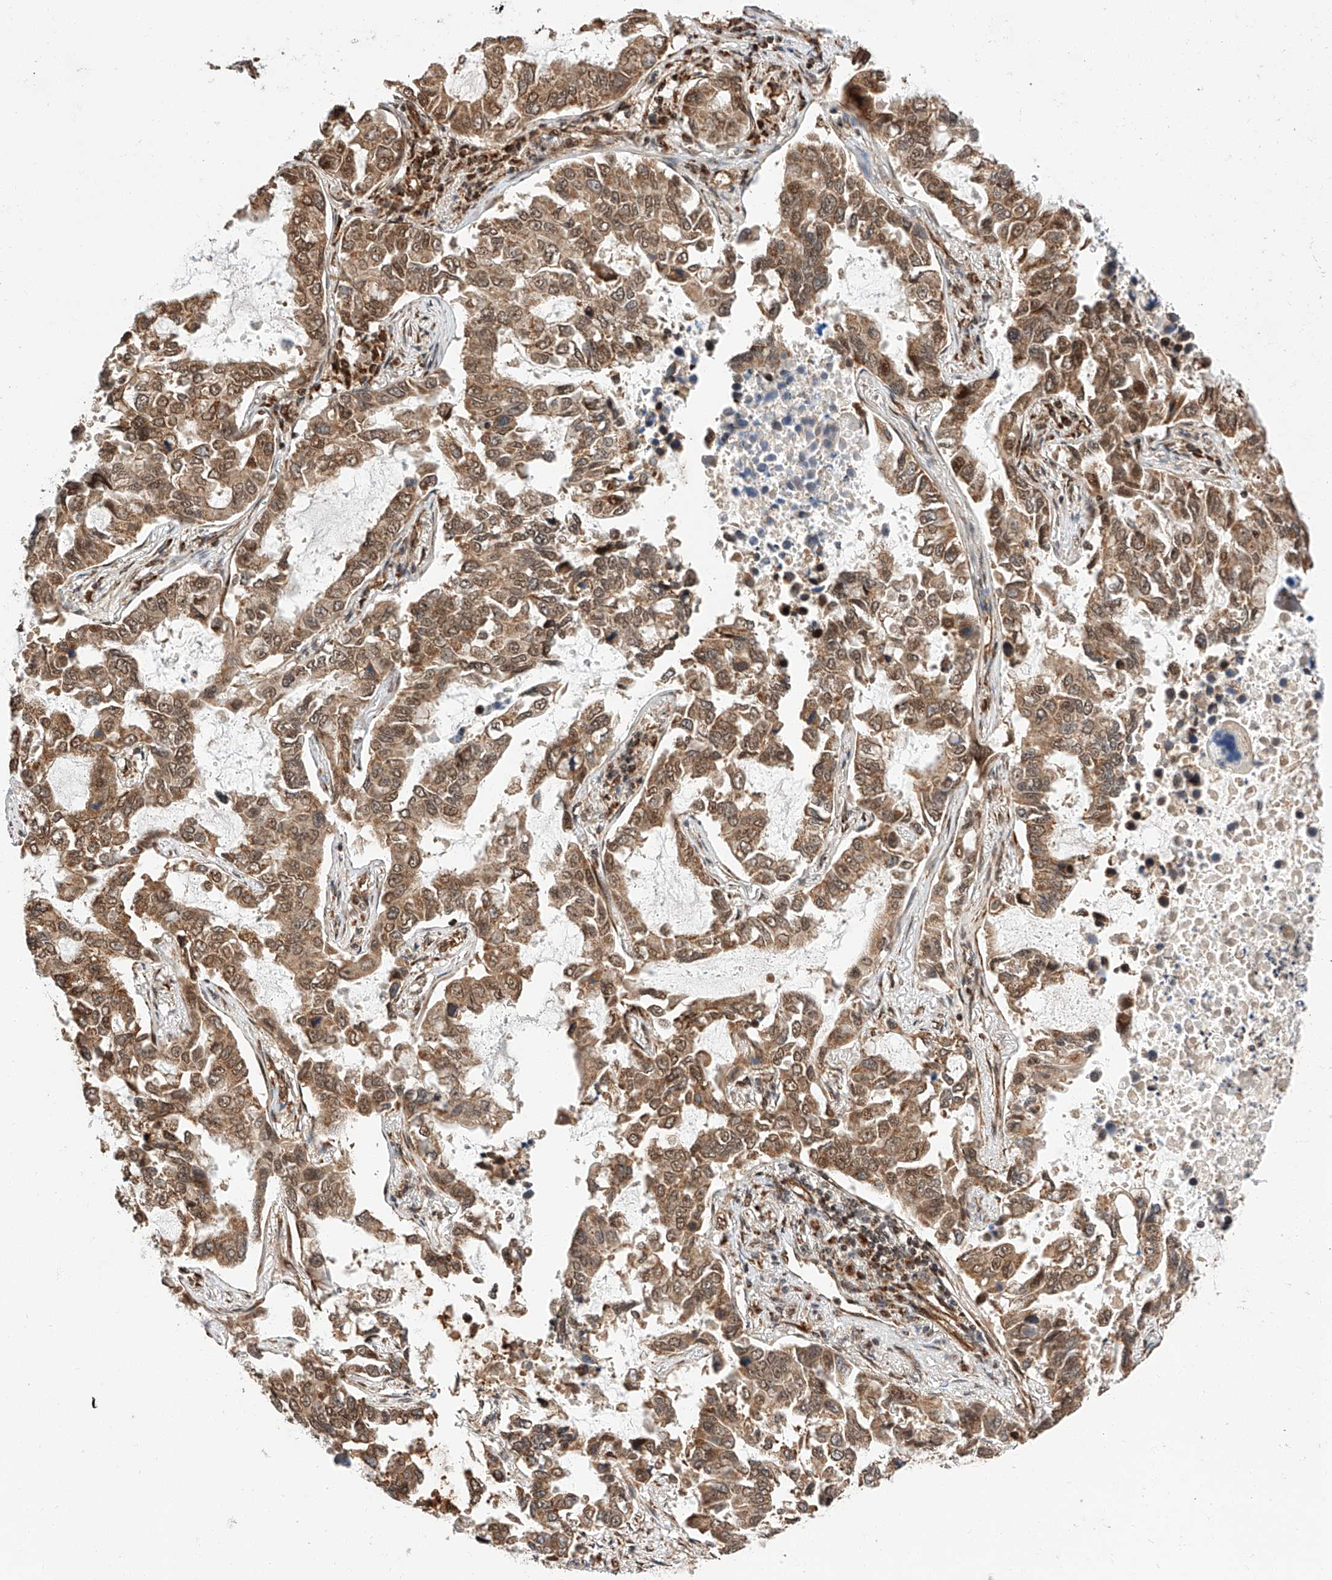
{"staining": {"intensity": "moderate", "quantity": ">75%", "location": "cytoplasmic/membranous,nuclear"}, "tissue": "lung cancer", "cell_type": "Tumor cells", "image_type": "cancer", "snomed": [{"axis": "morphology", "description": "Adenocarcinoma, NOS"}, {"axis": "topography", "description": "Lung"}], "caption": "Lung cancer tissue exhibits moderate cytoplasmic/membranous and nuclear positivity in about >75% of tumor cells, visualized by immunohistochemistry.", "gene": "THTPA", "patient": {"sex": "male", "age": 64}}